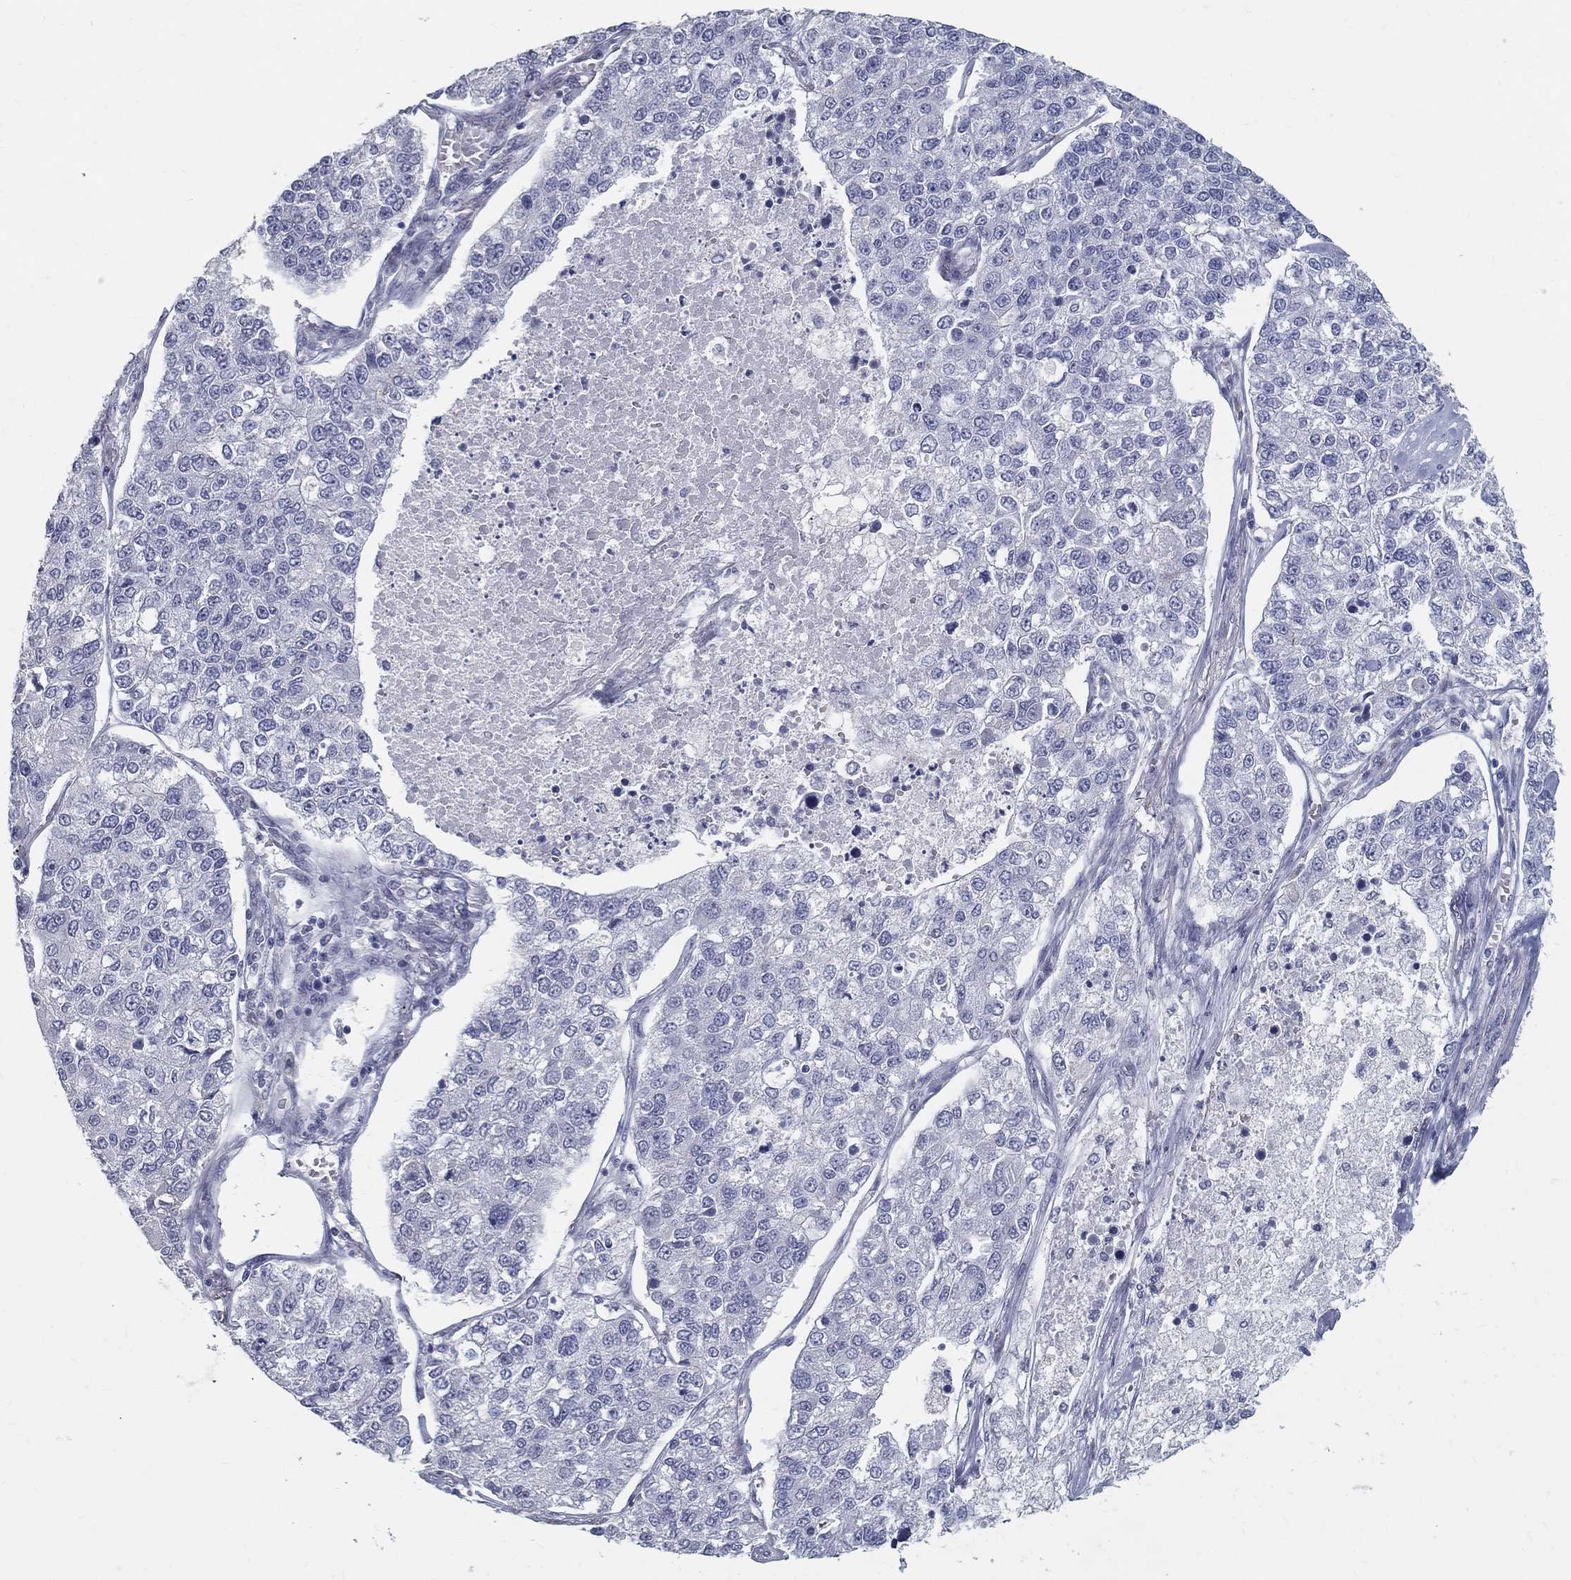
{"staining": {"intensity": "negative", "quantity": "none", "location": "none"}, "tissue": "lung cancer", "cell_type": "Tumor cells", "image_type": "cancer", "snomed": [{"axis": "morphology", "description": "Adenocarcinoma, NOS"}, {"axis": "topography", "description": "Lung"}], "caption": "The micrograph displays no staining of tumor cells in lung cancer (adenocarcinoma). (Stains: DAB immunohistochemistry with hematoxylin counter stain, Microscopy: brightfield microscopy at high magnification).", "gene": "ACE2", "patient": {"sex": "male", "age": 49}}